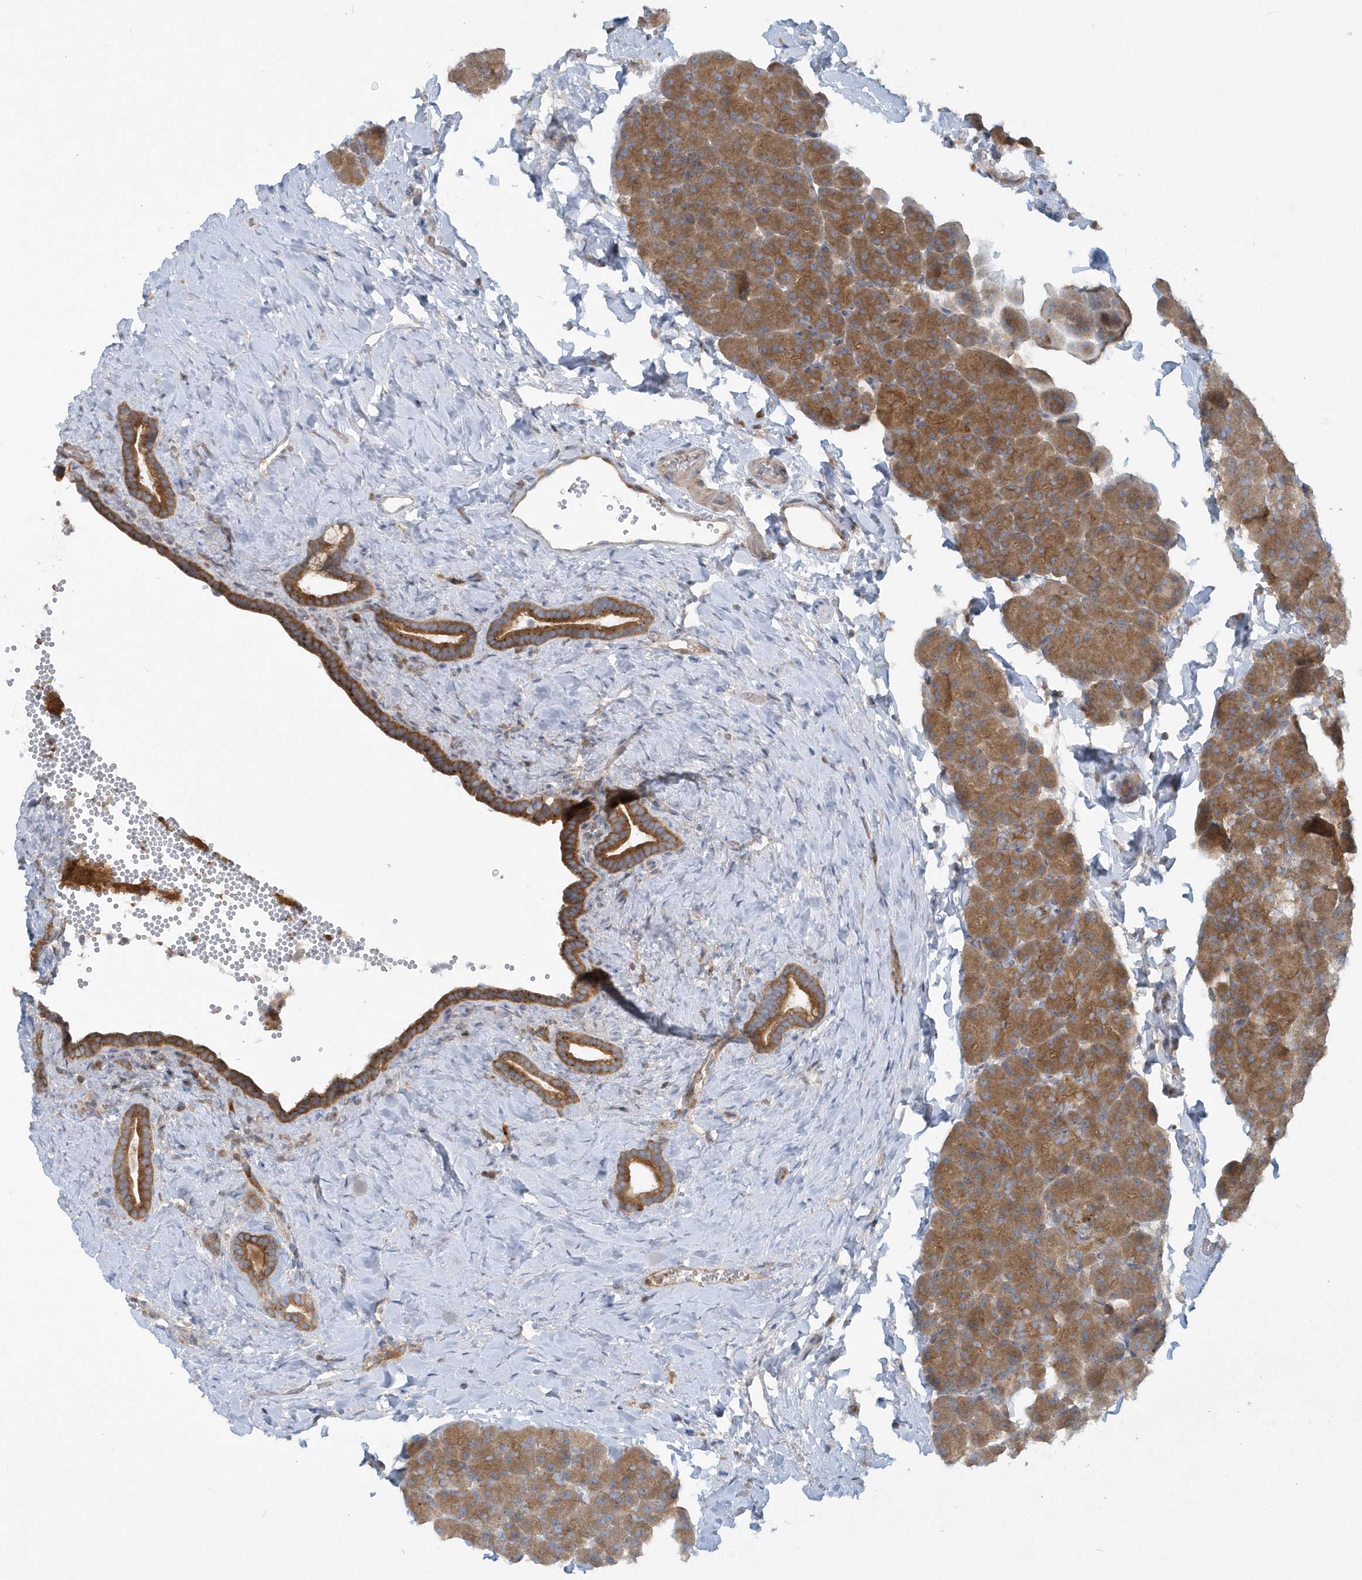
{"staining": {"intensity": "moderate", "quantity": ">75%", "location": "cytoplasmic/membranous"}, "tissue": "pancreas", "cell_type": "Exocrine glandular cells", "image_type": "normal", "snomed": [{"axis": "morphology", "description": "Normal tissue, NOS"}, {"axis": "morphology", "description": "Carcinoid, malignant, NOS"}, {"axis": "topography", "description": "Pancreas"}], "caption": "Immunohistochemistry photomicrograph of unremarkable pancreas: human pancreas stained using IHC displays medium levels of moderate protein expression localized specifically in the cytoplasmic/membranous of exocrine glandular cells, appearing as a cytoplasmic/membranous brown color.", "gene": "CNOT10", "patient": {"sex": "female", "age": 35}}